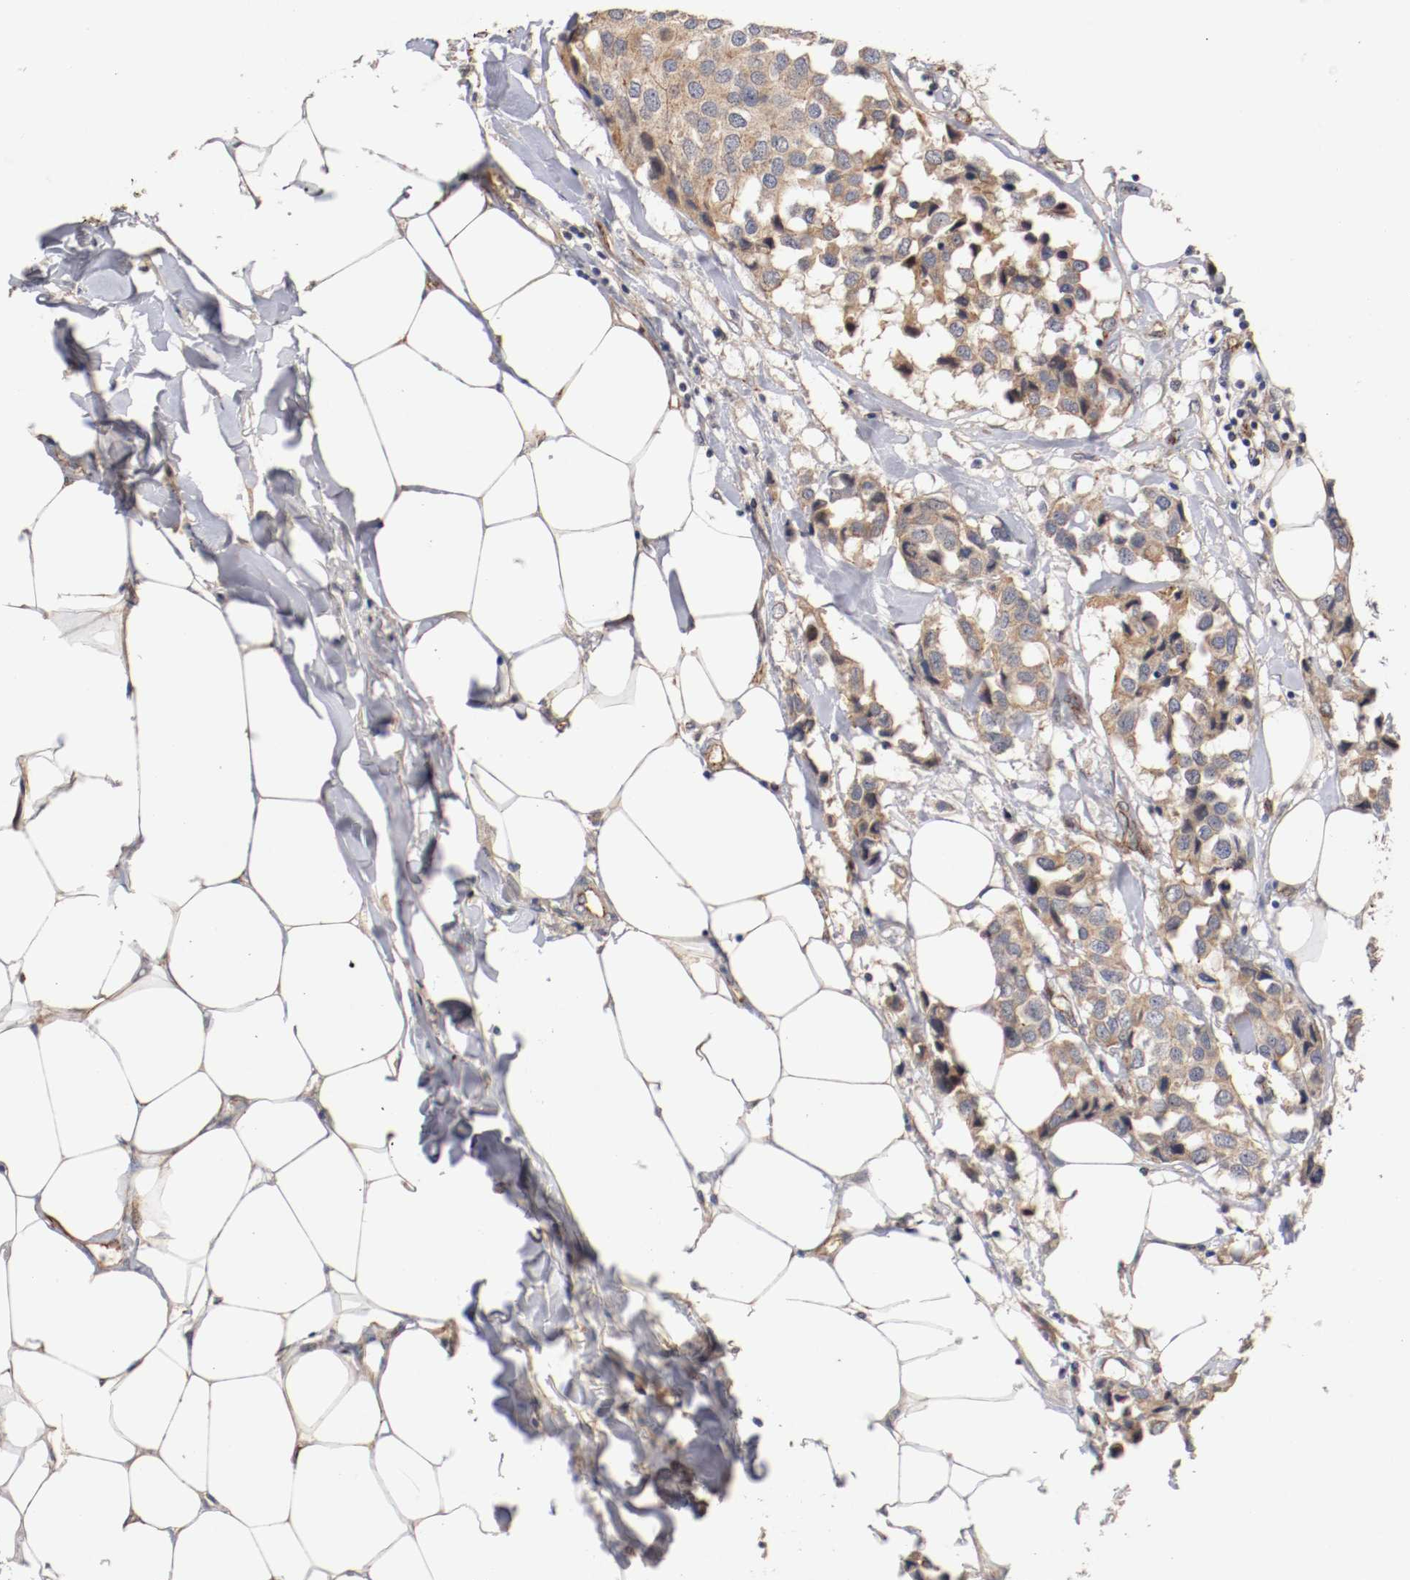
{"staining": {"intensity": "weak", "quantity": ">75%", "location": "cytoplasmic/membranous"}, "tissue": "breast cancer", "cell_type": "Tumor cells", "image_type": "cancer", "snomed": [{"axis": "morphology", "description": "Duct carcinoma"}, {"axis": "topography", "description": "Breast"}], "caption": "Breast cancer tissue demonstrates weak cytoplasmic/membranous expression in about >75% of tumor cells, visualized by immunohistochemistry.", "gene": "TYK2", "patient": {"sex": "female", "age": 80}}